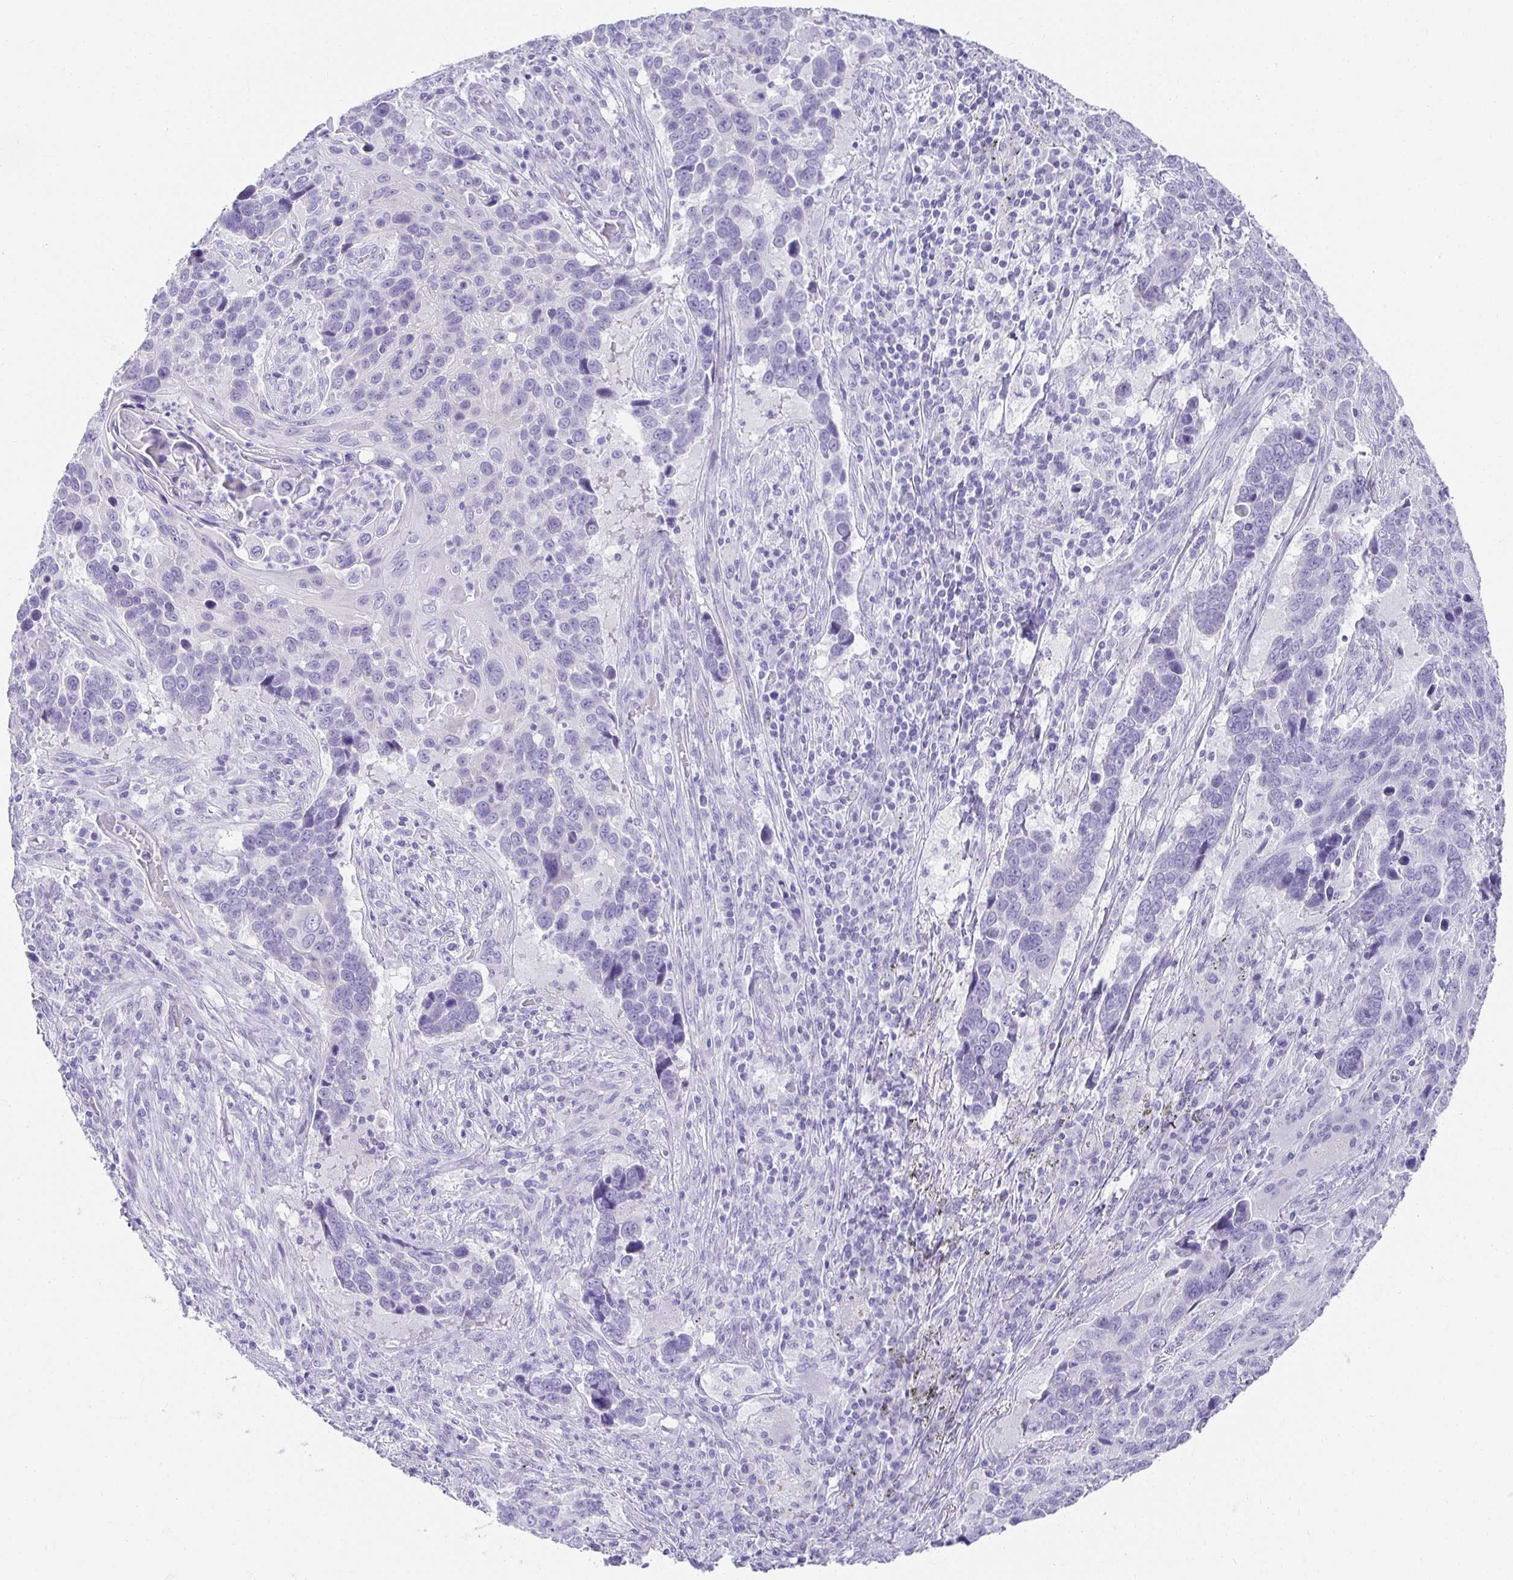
{"staining": {"intensity": "negative", "quantity": "none", "location": "none"}, "tissue": "lung cancer", "cell_type": "Tumor cells", "image_type": "cancer", "snomed": [{"axis": "morphology", "description": "Squamous cell carcinoma, NOS"}, {"axis": "topography", "description": "Lung"}], "caption": "Human lung squamous cell carcinoma stained for a protein using immunohistochemistry (IHC) demonstrates no positivity in tumor cells.", "gene": "CHAT", "patient": {"sex": "male", "age": 68}}